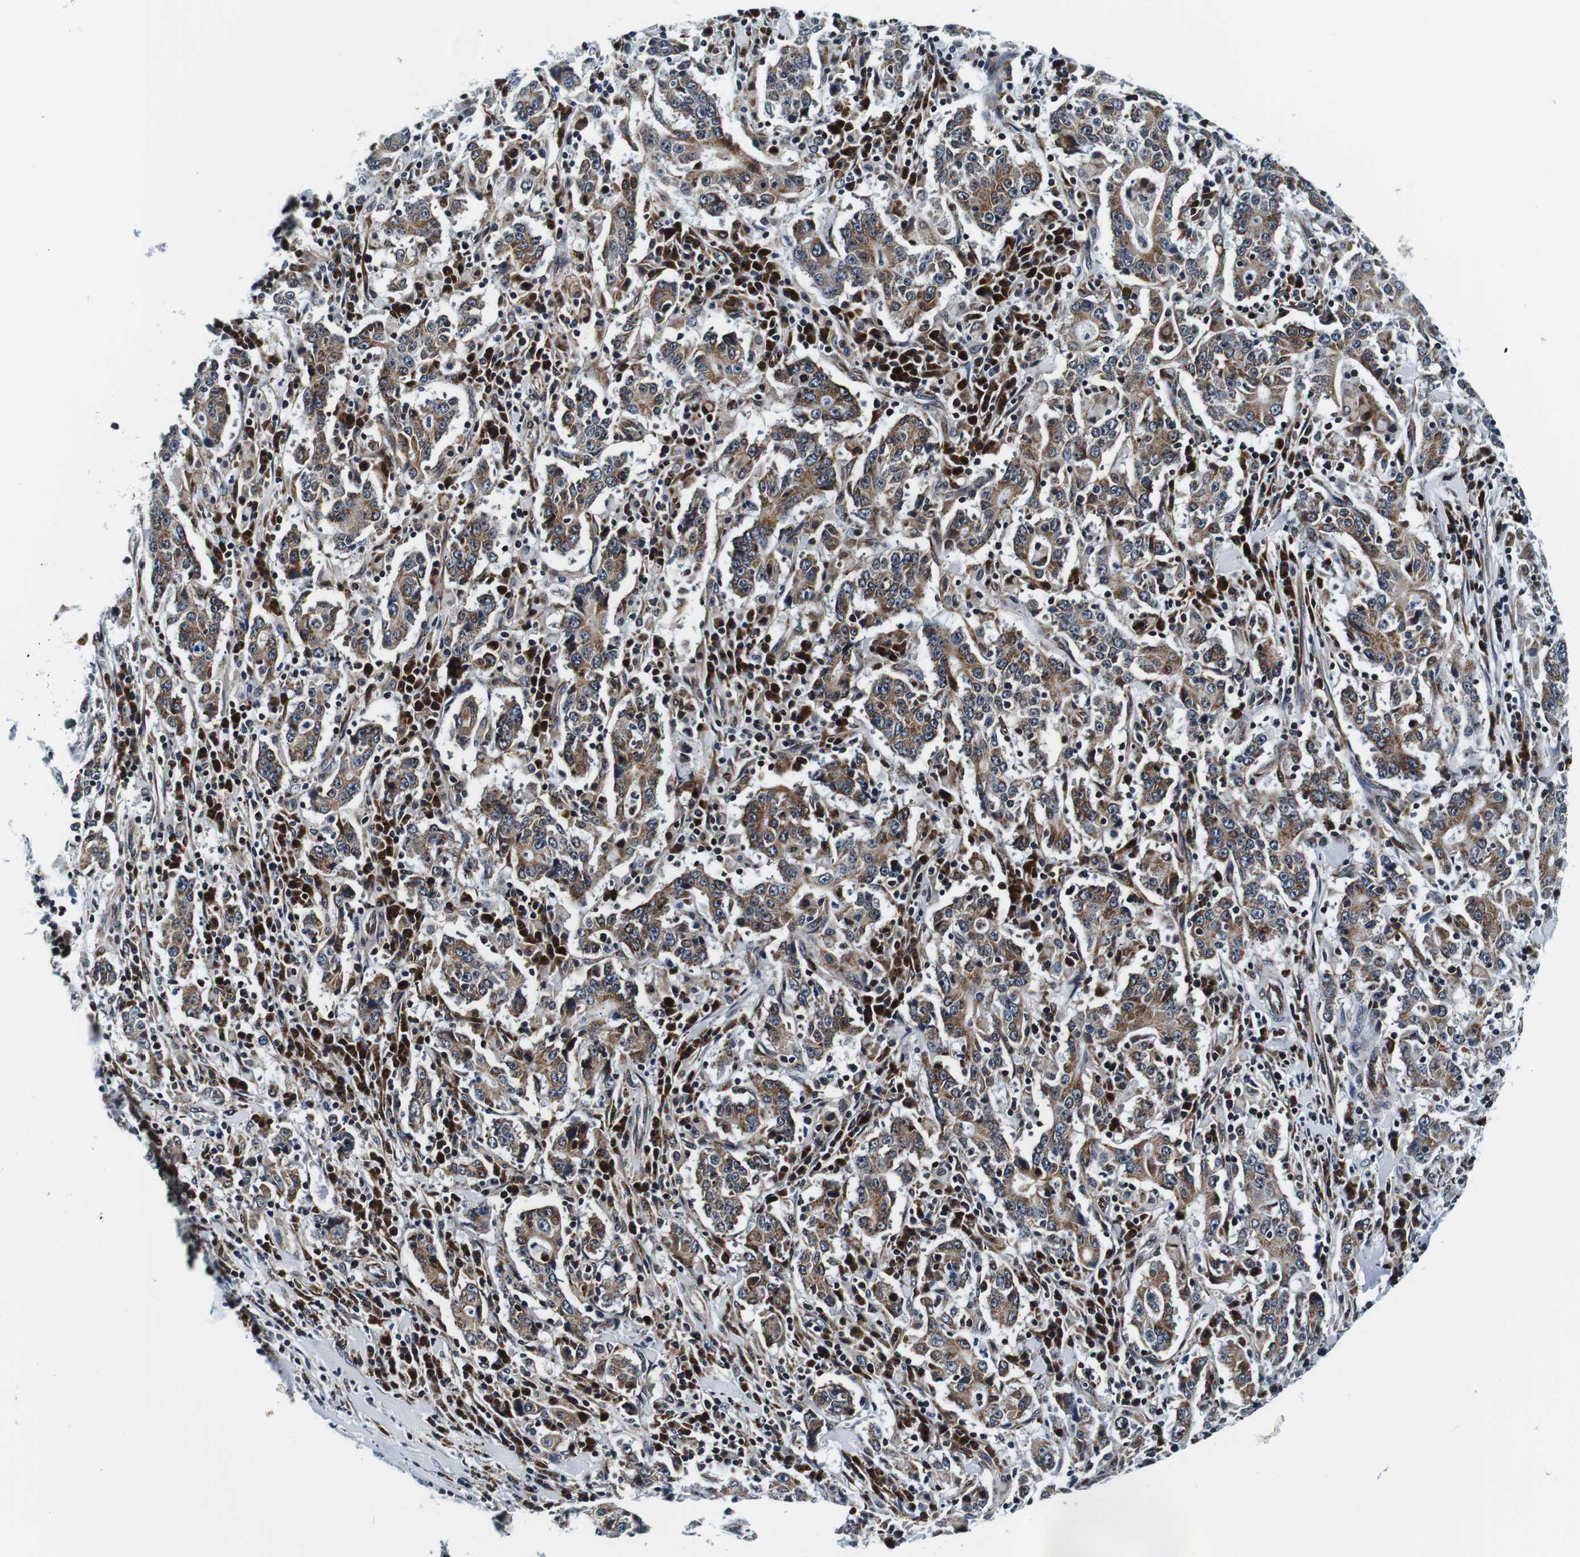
{"staining": {"intensity": "moderate", "quantity": ">75%", "location": "cytoplasmic/membranous"}, "tissue": "stomach cancer", "cell_type": "Tumor cells", "image_type": "cancer", "snomed": [{"axis": "morphology", "description": "Normal tissue, NOS"}, {"axis": "morphology", "description": "Adenocarcinoma, NOS"}, {"axis": "topography", "description": "Stomach, upper"}, {"axis": "topography", "description": "Stomach"}], "caption": "Moderate cytoplasmic/membranous positivity is seen in approximately >75% of tumor cells in stomach adenocarcinoma.", "gene": "FAR2", "patient": {"sex": "male", "age": 59}}